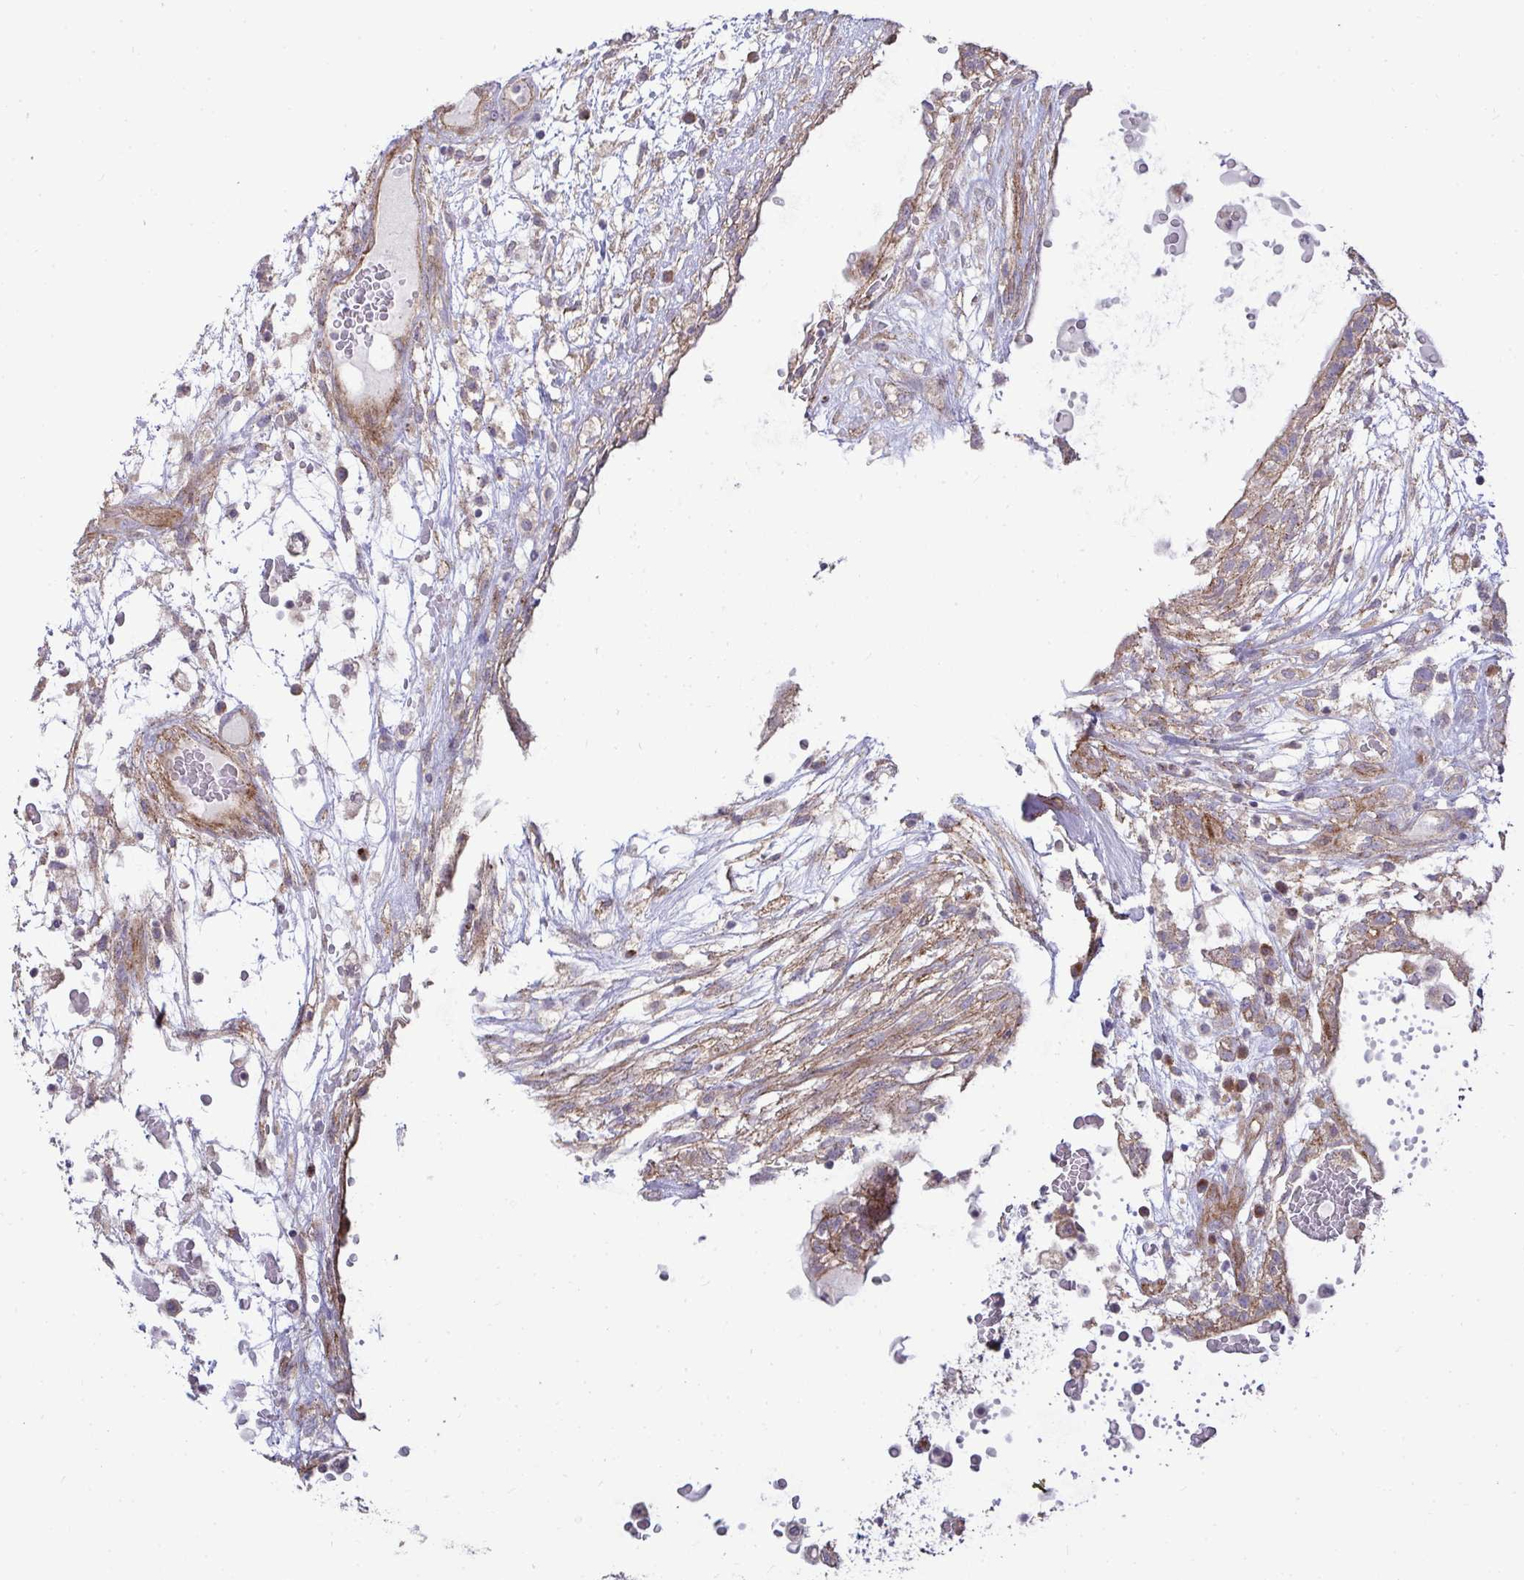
{"staining": {"intensity": "moderate", "quantity": "25%-75%", "location": "cytoplasmic/membranous"}, "tissue": "testis cancer", "cell_type": "Tumor cells", "image_type": "cancer", "snomed": [{"axis": "morphology", "description": "Carcinoma, Embryonal, NOS"}, {"axis": "topography", "description": "Testis"}], "caption": "The micrograph displays staining of embryonal carcinoma (testis), revealing moderate cytoplasmic/membranous protein staining (brown color) within tumor cells. Immunohistochemistry (ihc) stains the protein of interest in brown and the nuclei are stained blue.", "gene": "SH2D1B", "patient": {"sex": "male", "age": 32}}